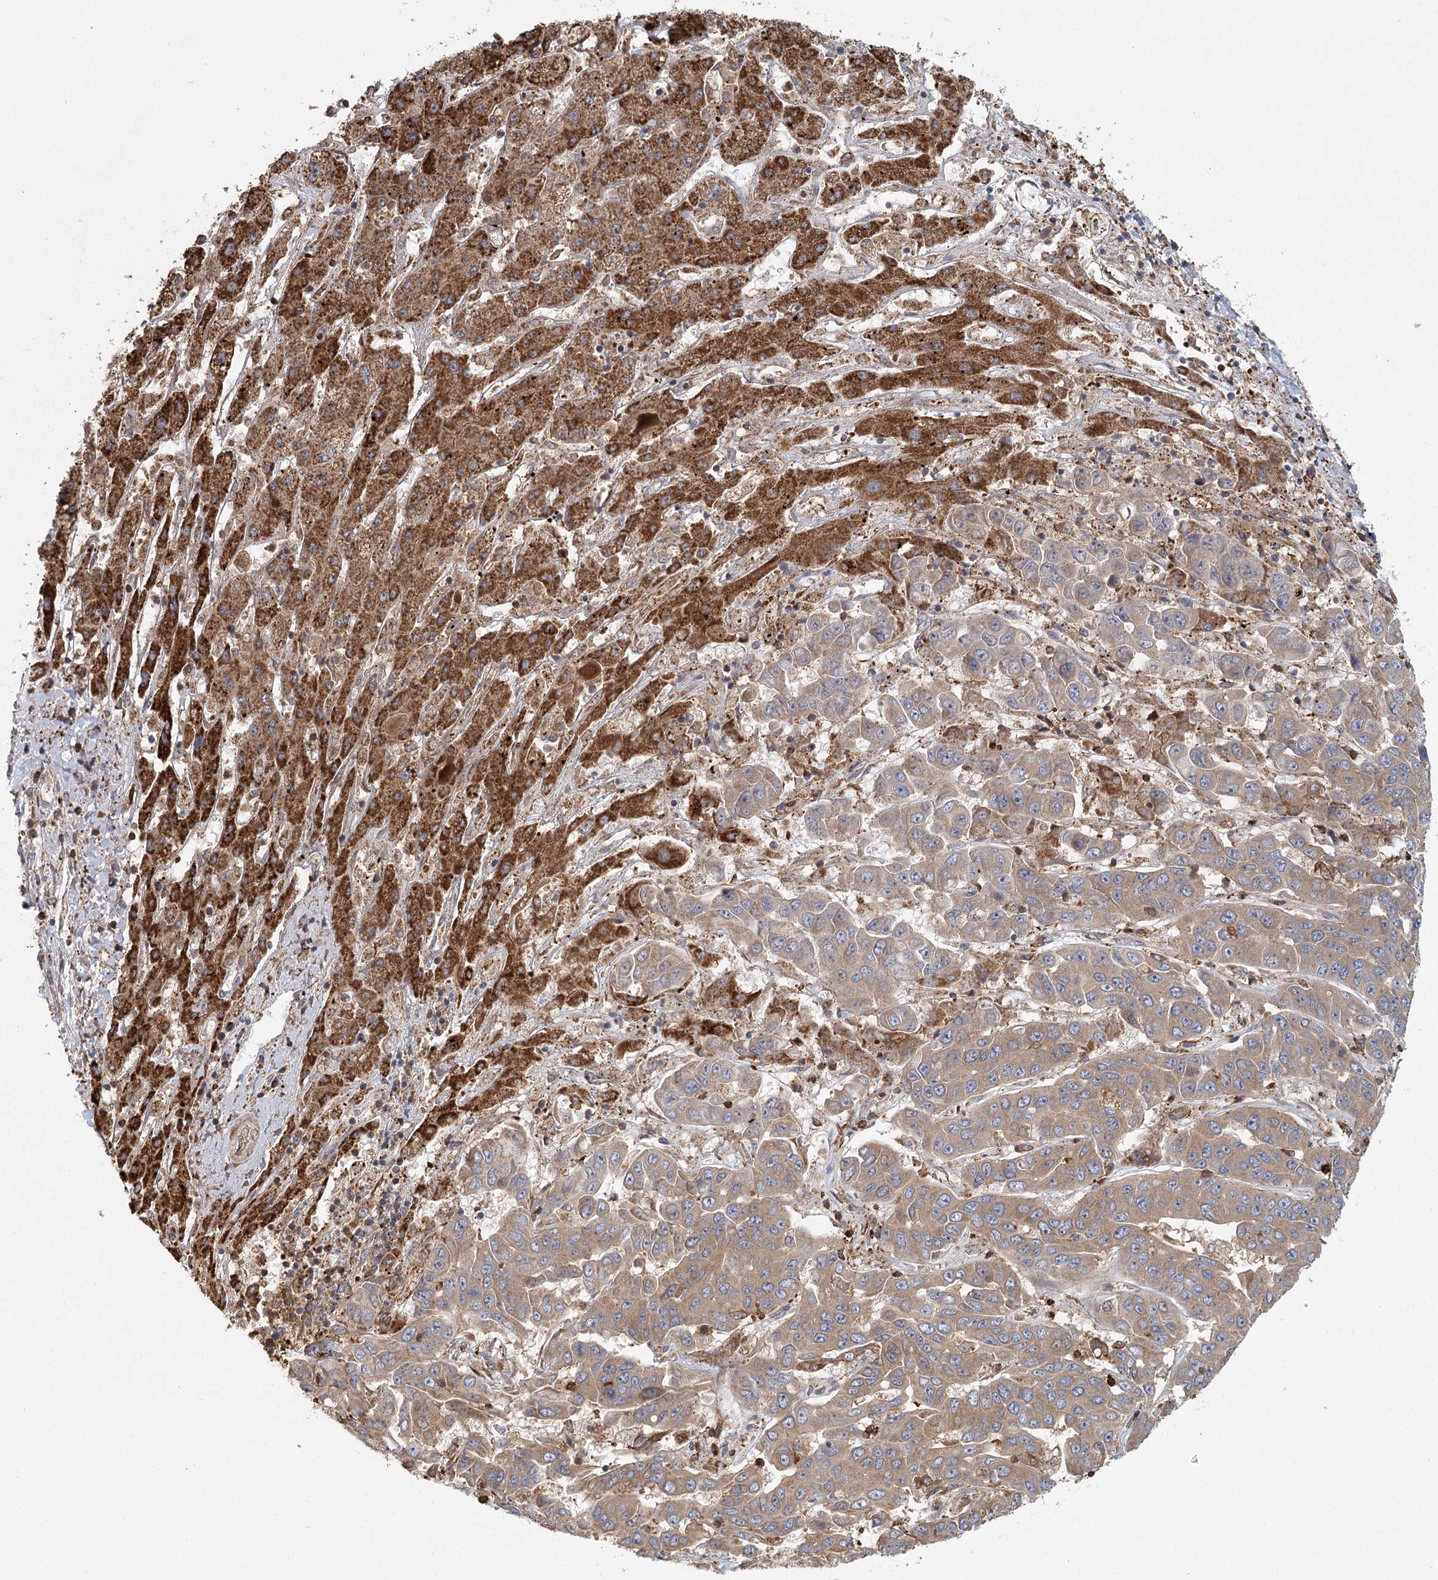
{"staining": {"intensity": "moderate", "quantity": ">75%", "location": "cytoplasmic/membranous"}, "tissue": "liver cancer", "cell_type": "Tumor cells", "image_type": "cancer", "snomed": [{"axis": "morphology", "description": "Cholangiocarcinoma"}, {"axis": "topography", "description": "Liver"}], "caption": "Approximately >75% of tumor cells in cholangiocarcinoma (liver) demonstrate moderate cytoplasmic/membranous protein staining as visualized by brown immunohistochemical staining.", "gene": "PLEKHA7", "patient": {"sex": "female", "age": 52}}